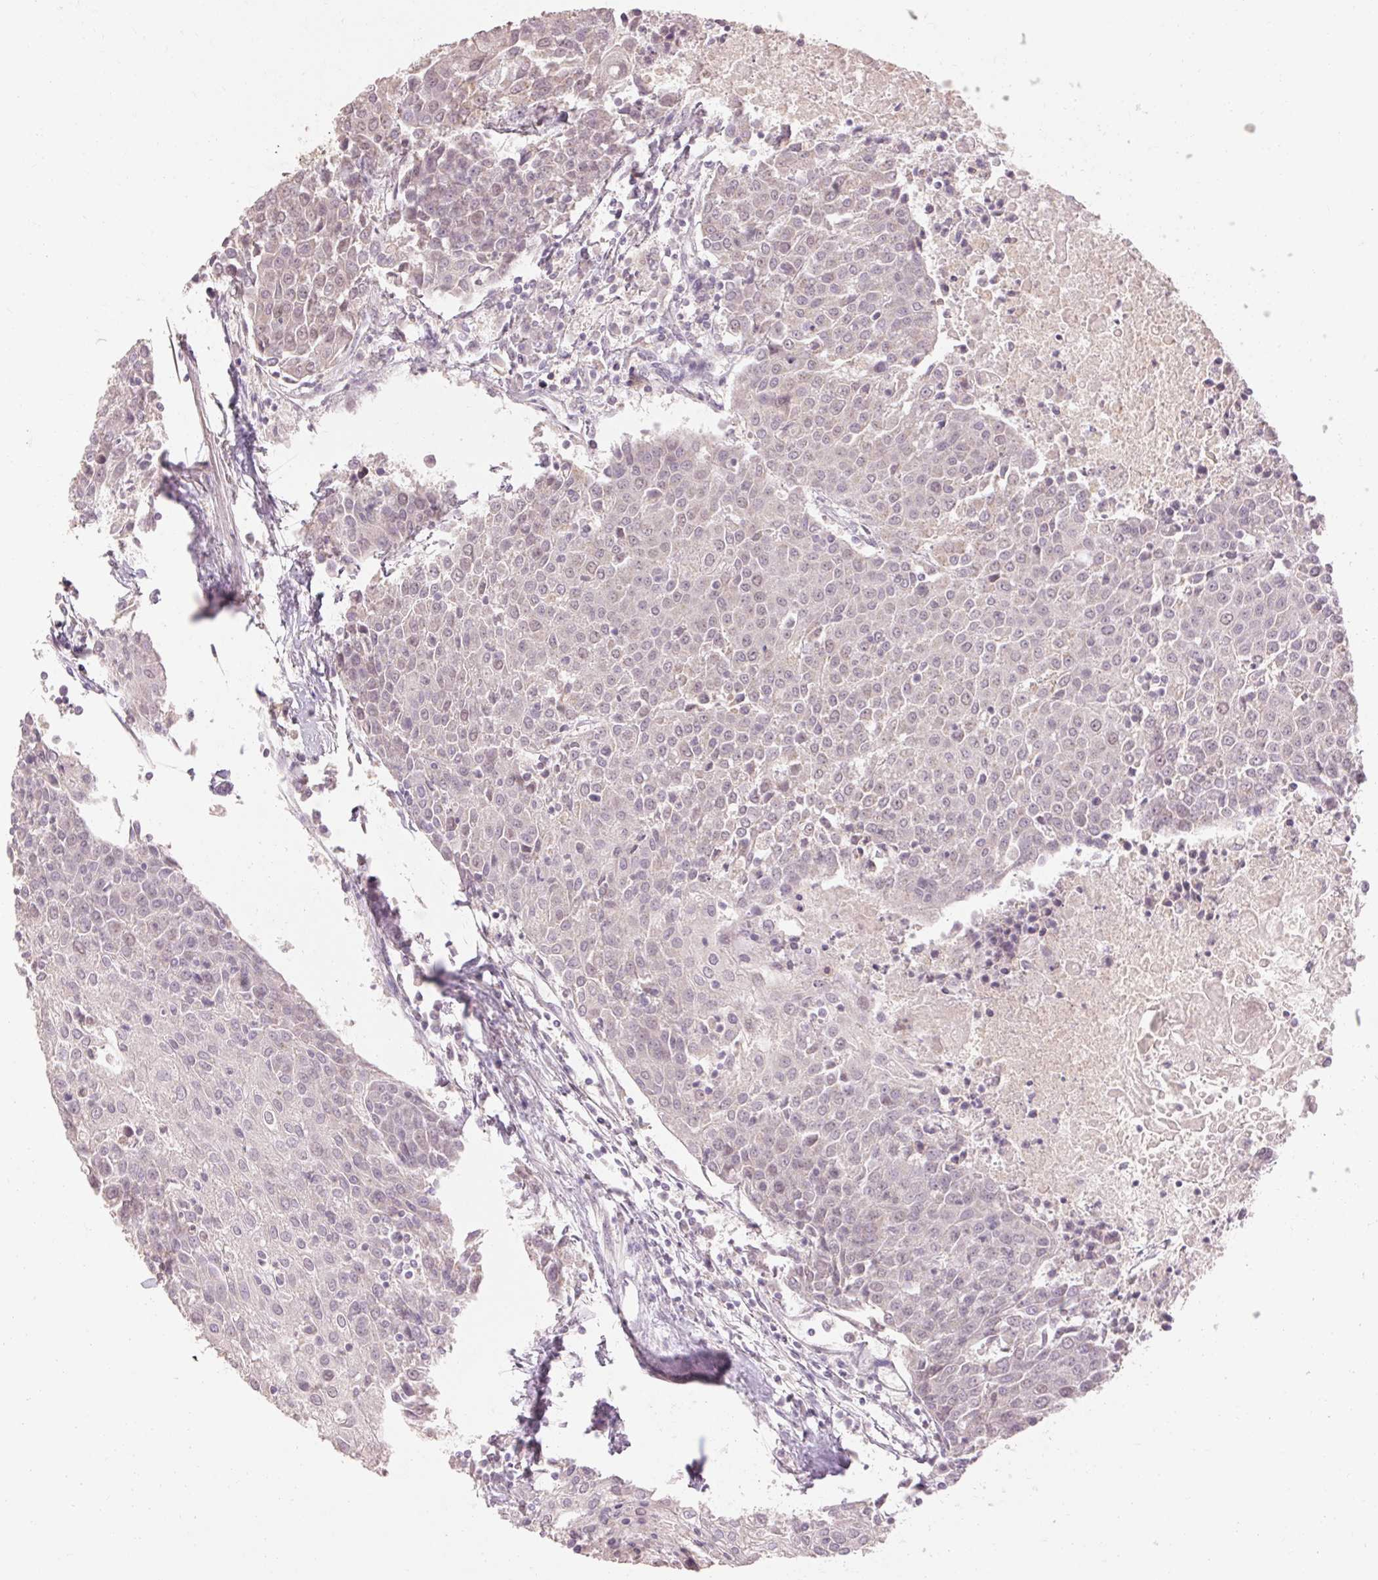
{"staining": {"intensity": "negative", "quantity": "none", "location": "none"}, "tissue": "urothelial cancer", "cell_type": "Tumor cells", "image_type": "cancer", "snomed": [{"axis": "morphology", "description": "Urothelial carcinoma, High grade"}, {"axis": "topography", "description": "Urinary bladder"}], "caption": "A high-resolution photomicrograph shows IHC staining of high-grade urothelial carcinoma, which reveals no significant expression in tumor cells.", "gene": "SKP2", "patient": {"sex": "female", "age": 85}}